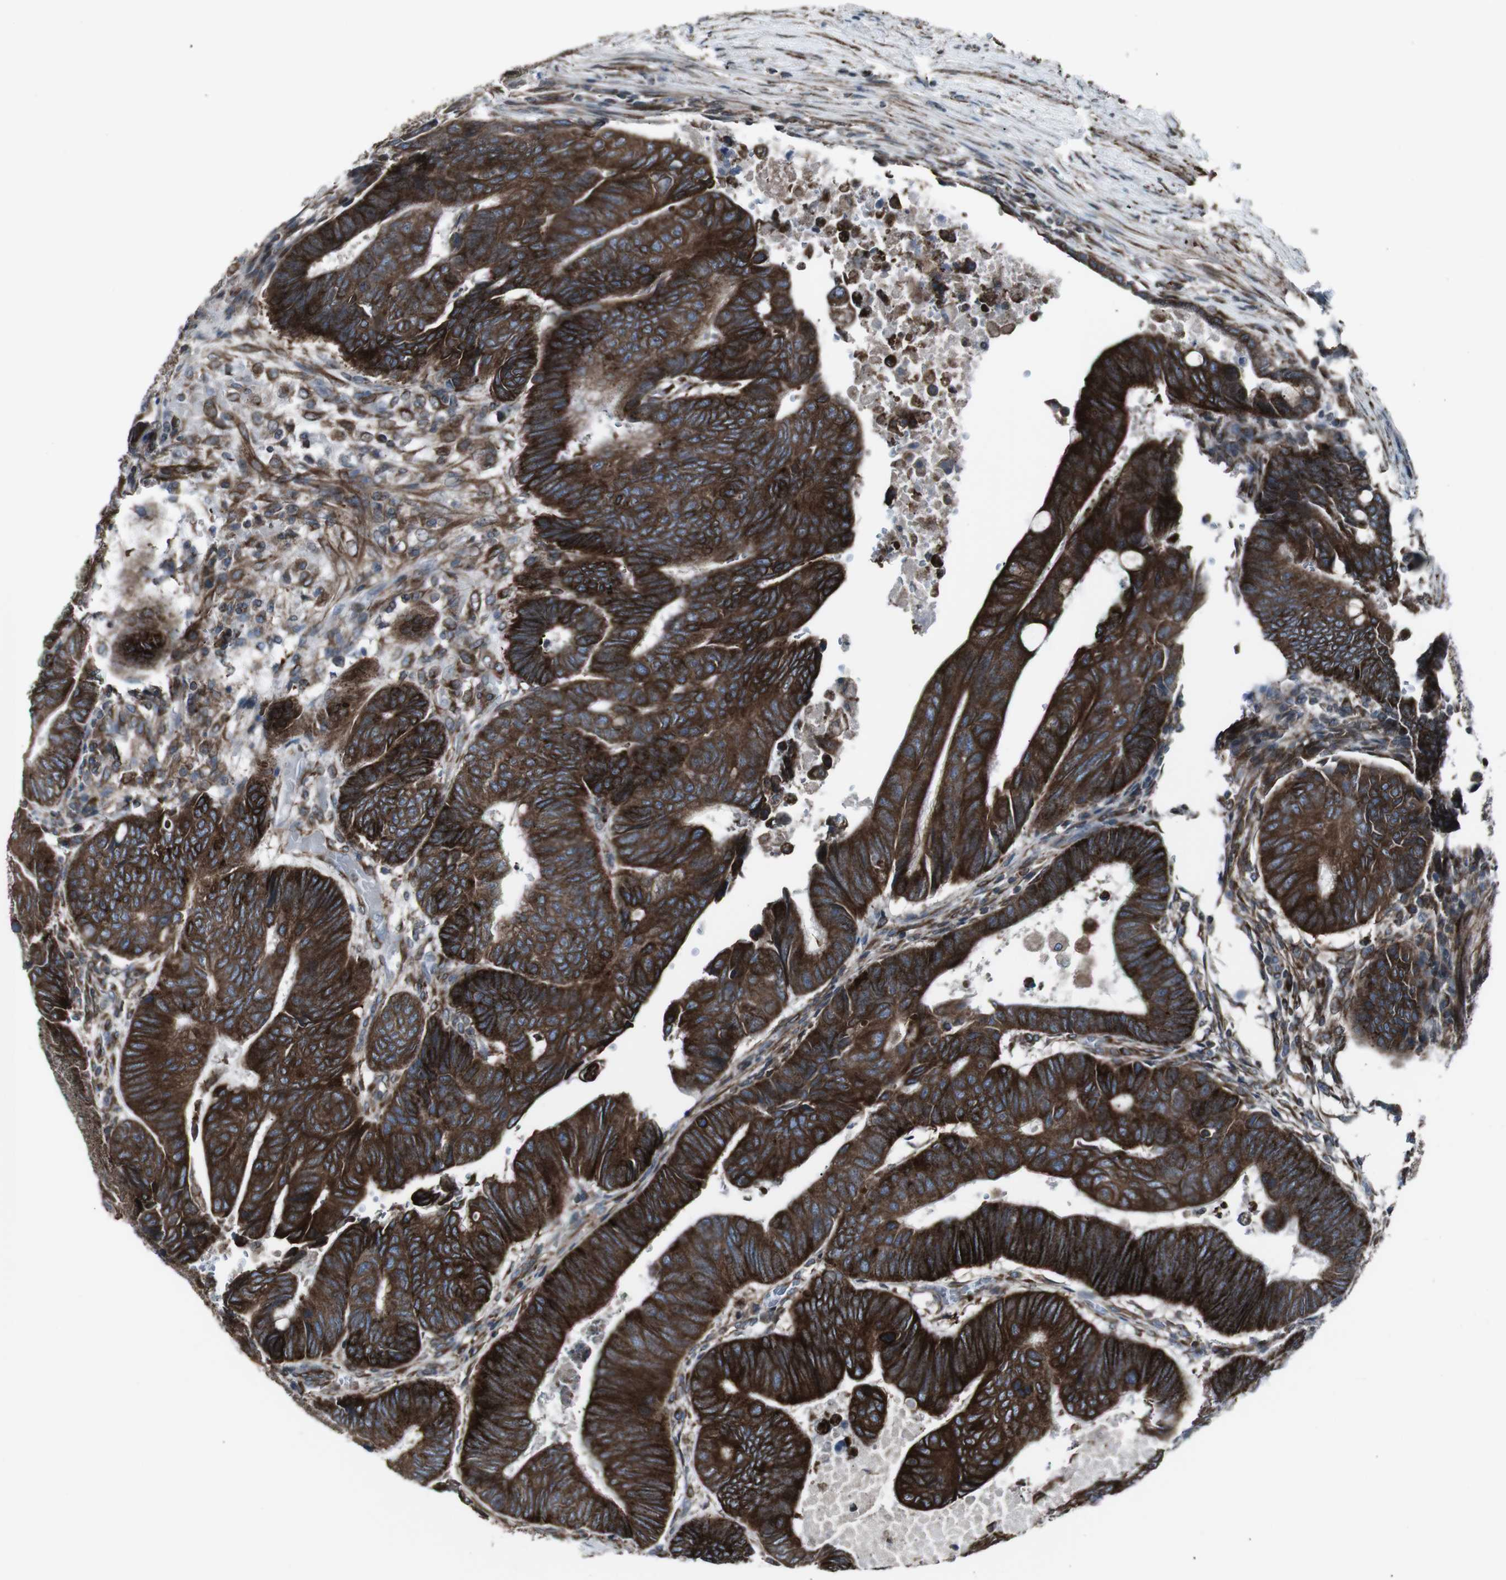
{"staining": {"intensity": "strong", "quantity": ">75%", "location": "cytoplasmic/membranous"}, "tissue": "colorectal cancer", "cell_type": "Tumor cells", "image_type": "cancer", "snomed": [{"axis": "morphology", "description": "Normal tissue, NOS"}, {"axis": "morphology", "description": "Adenocarcinoma, NOS"}, {"axis": "topography", "description": "Rectum"}, {"axis": "topography", "description": "Peripheral nerve tissue"}], "caption": "Tumor cells display high levels of strong cytoplasmic/membranous positivity in about >75% of cells in colorectal cancer.", "gene": "LNPK", "patient": {"sex": "male", "age": 92}}